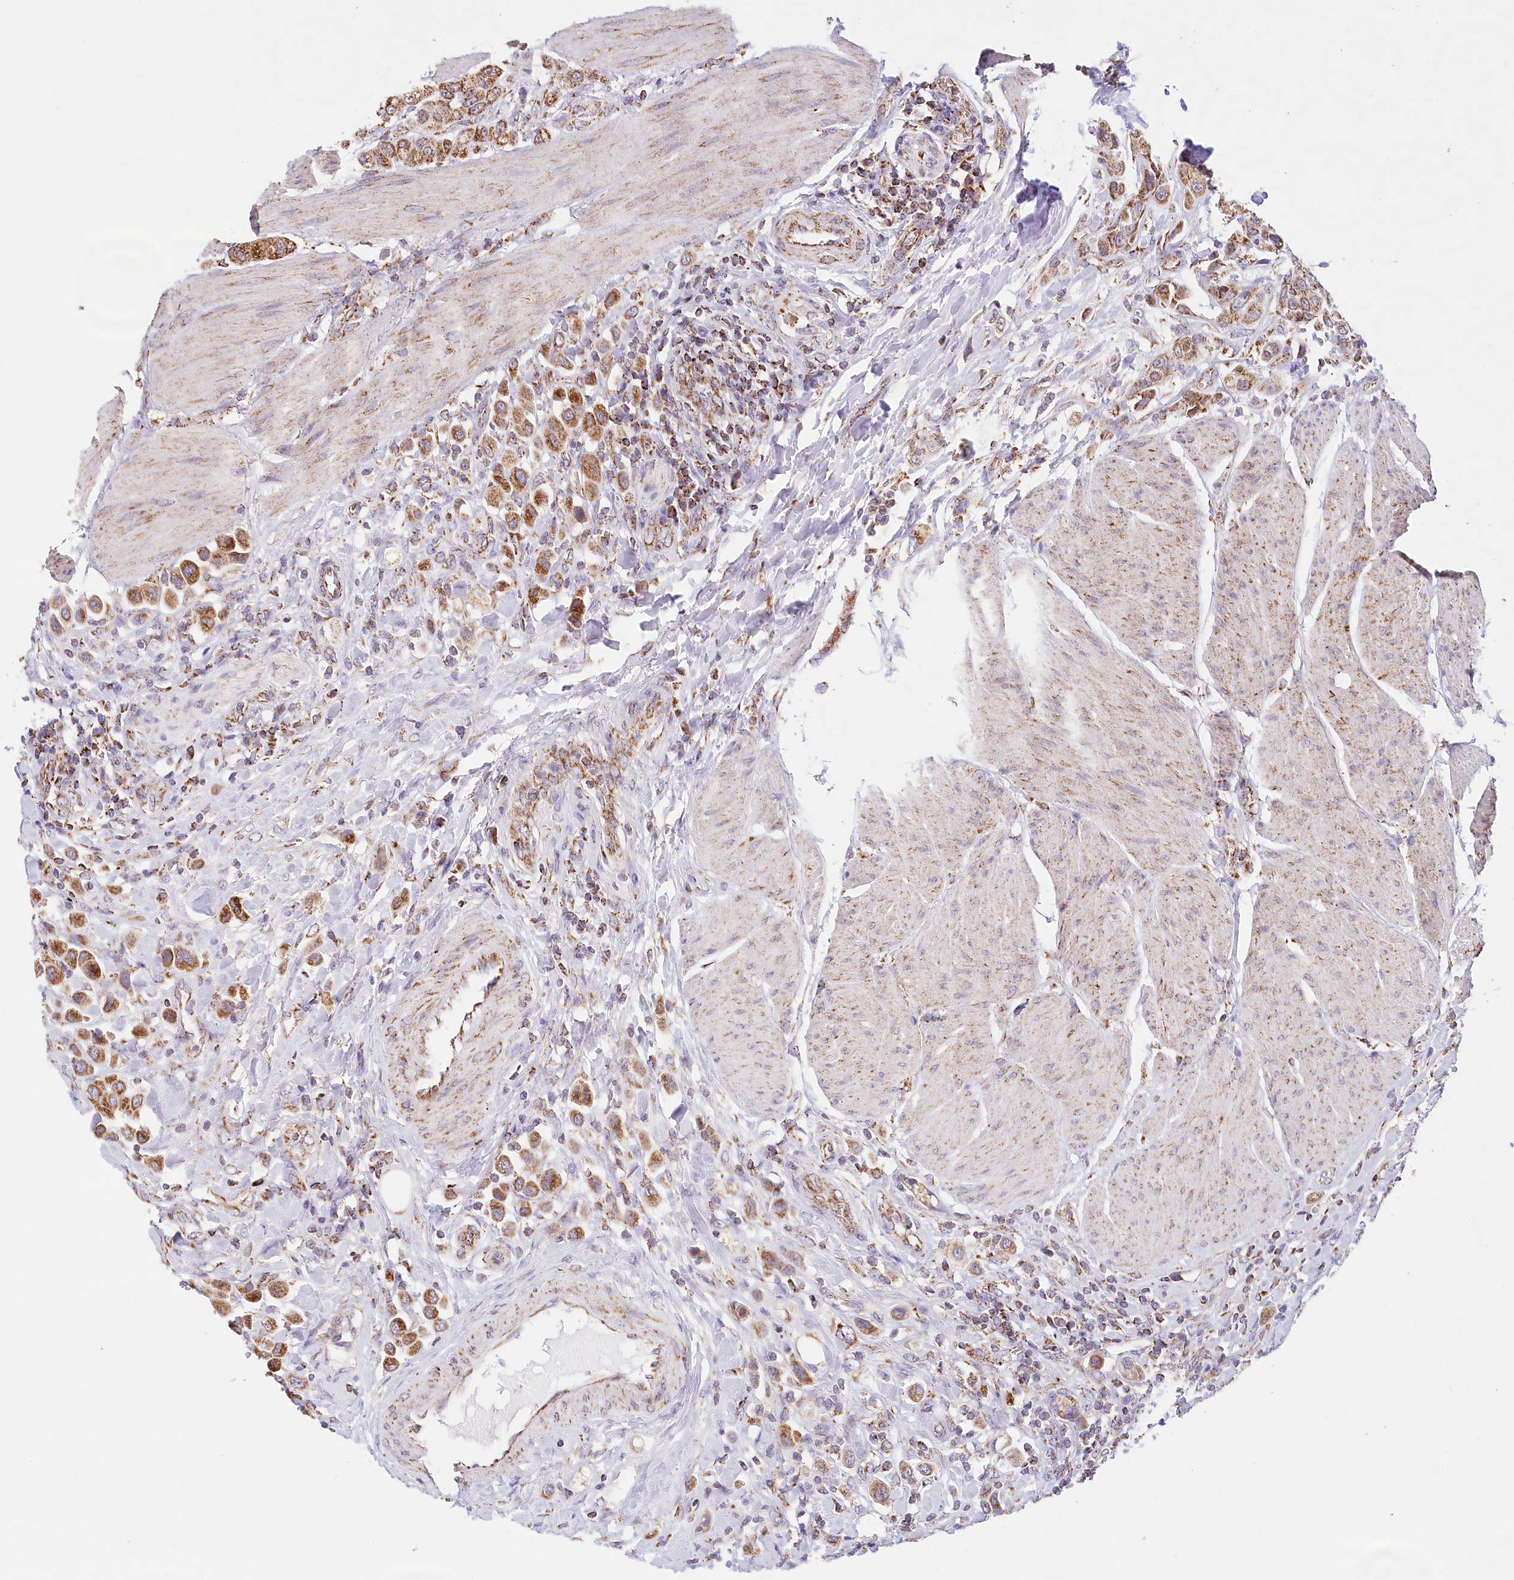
{"staining": {"intensity": "strong", "quantity": ">75%", "location": "cytoplasmic/membranous"}, "tissue": "urothelial cancer", "cell_type": "Tumor cells", "image_type": "cancer", "snomed": [{"axis": "morphology", "description": "Urothelial carcinoma, High grade"}, {"axis": "topography", "description": "Urinary bladder"}], "caption": "Immunohistochemical staining of human urothelial cancer reveals high levels of strong cytoplasmic/membranous positivity in about >75% of tumor cells.", "gene": "LSS", "patient": {"sex": "male", "age": 50}}